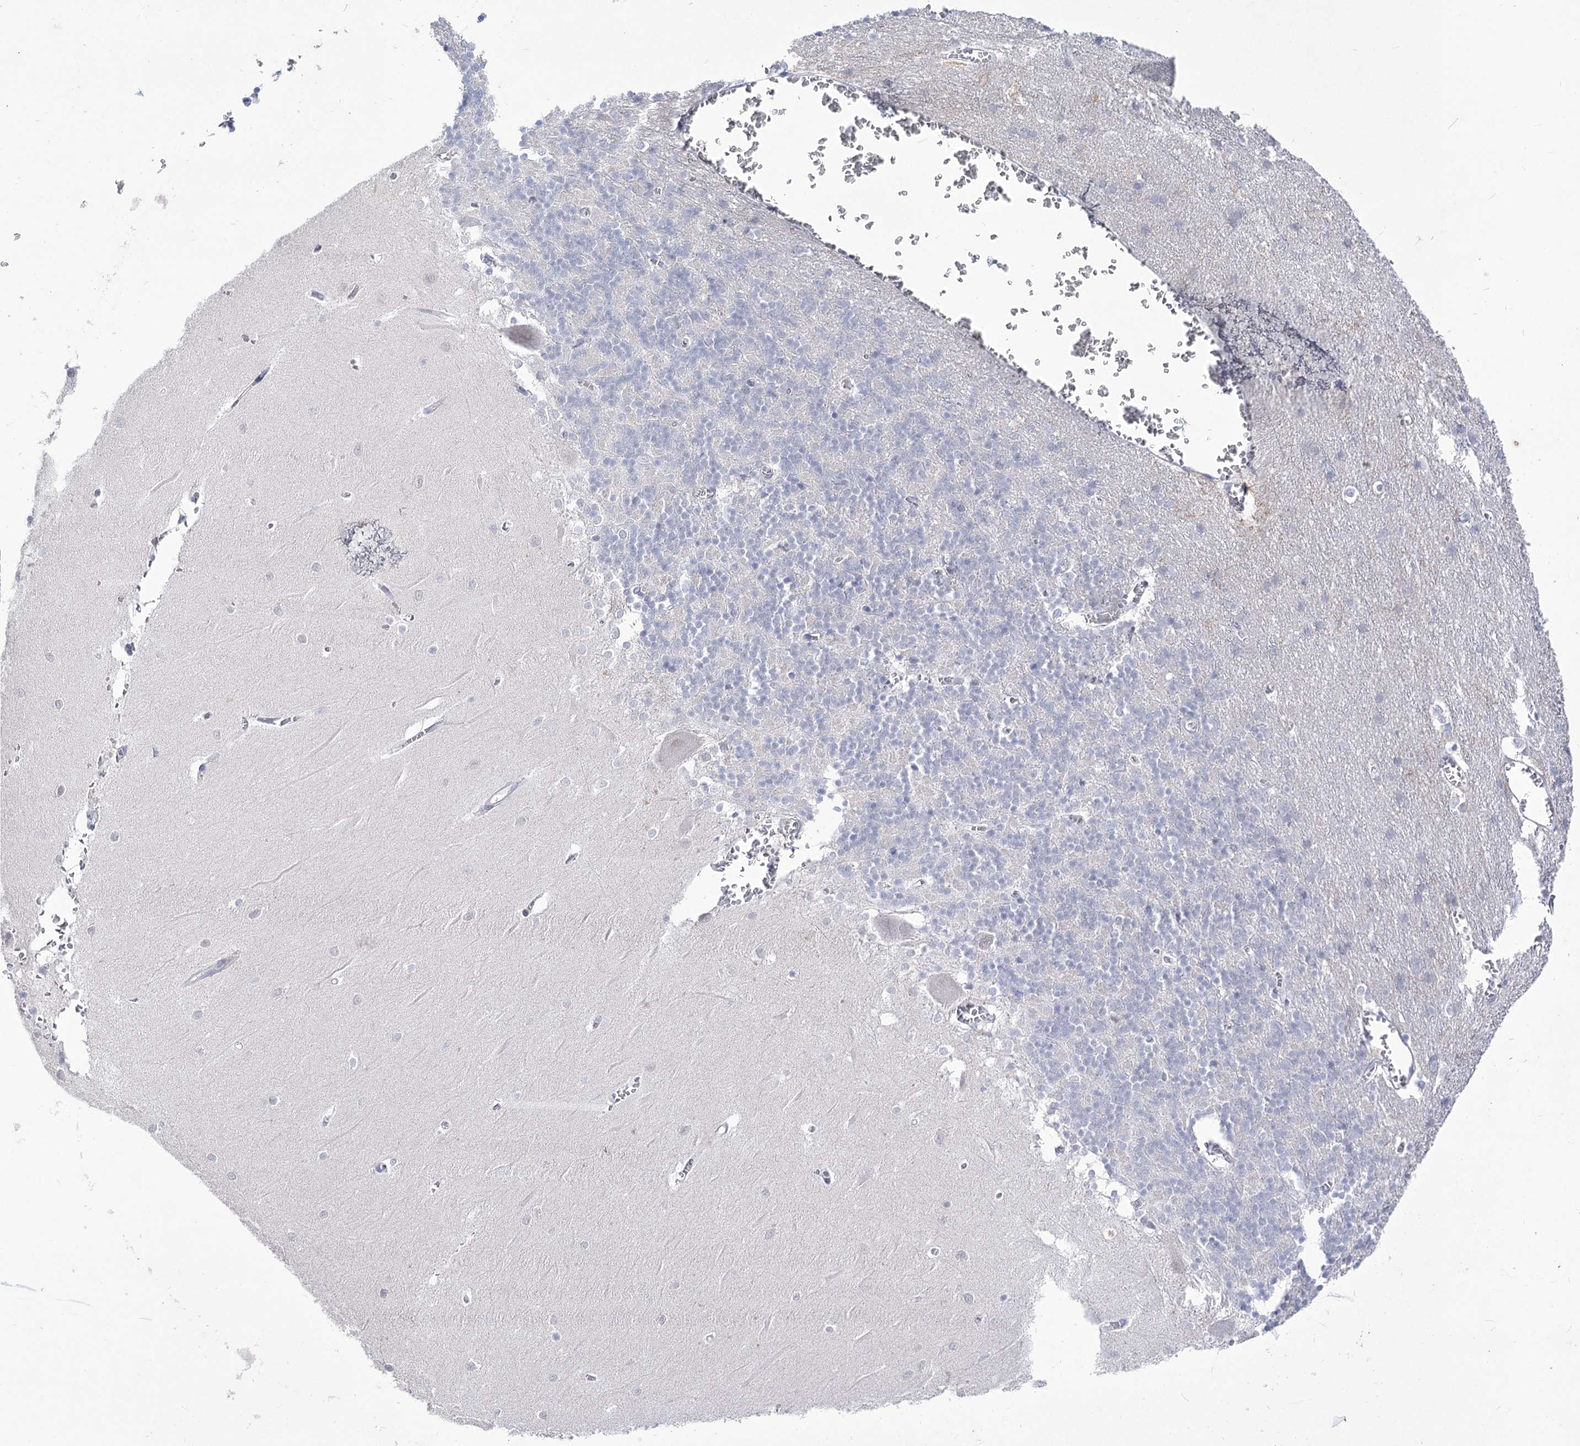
{"staining": {"intensity": "negative", "quantity": "none", "location": "none"}, "tissue": "cerebellum", "cell_type": "Cells in granular layer", "image_type": "normal", "snomed": [{"axis": "morphology", "description": "Normal tissue, NOS"}, {"axis": "topography", "description": "Cerebellum"}], "caption": "The image shows no staining of cells in granular layer in normal cerebellum. The staining is performed using DAB brown chromogen with nuclei counter-stained in using hematoxylin.", "gene": "BEND7", "patient": {"sex": "male", "age": 37}}